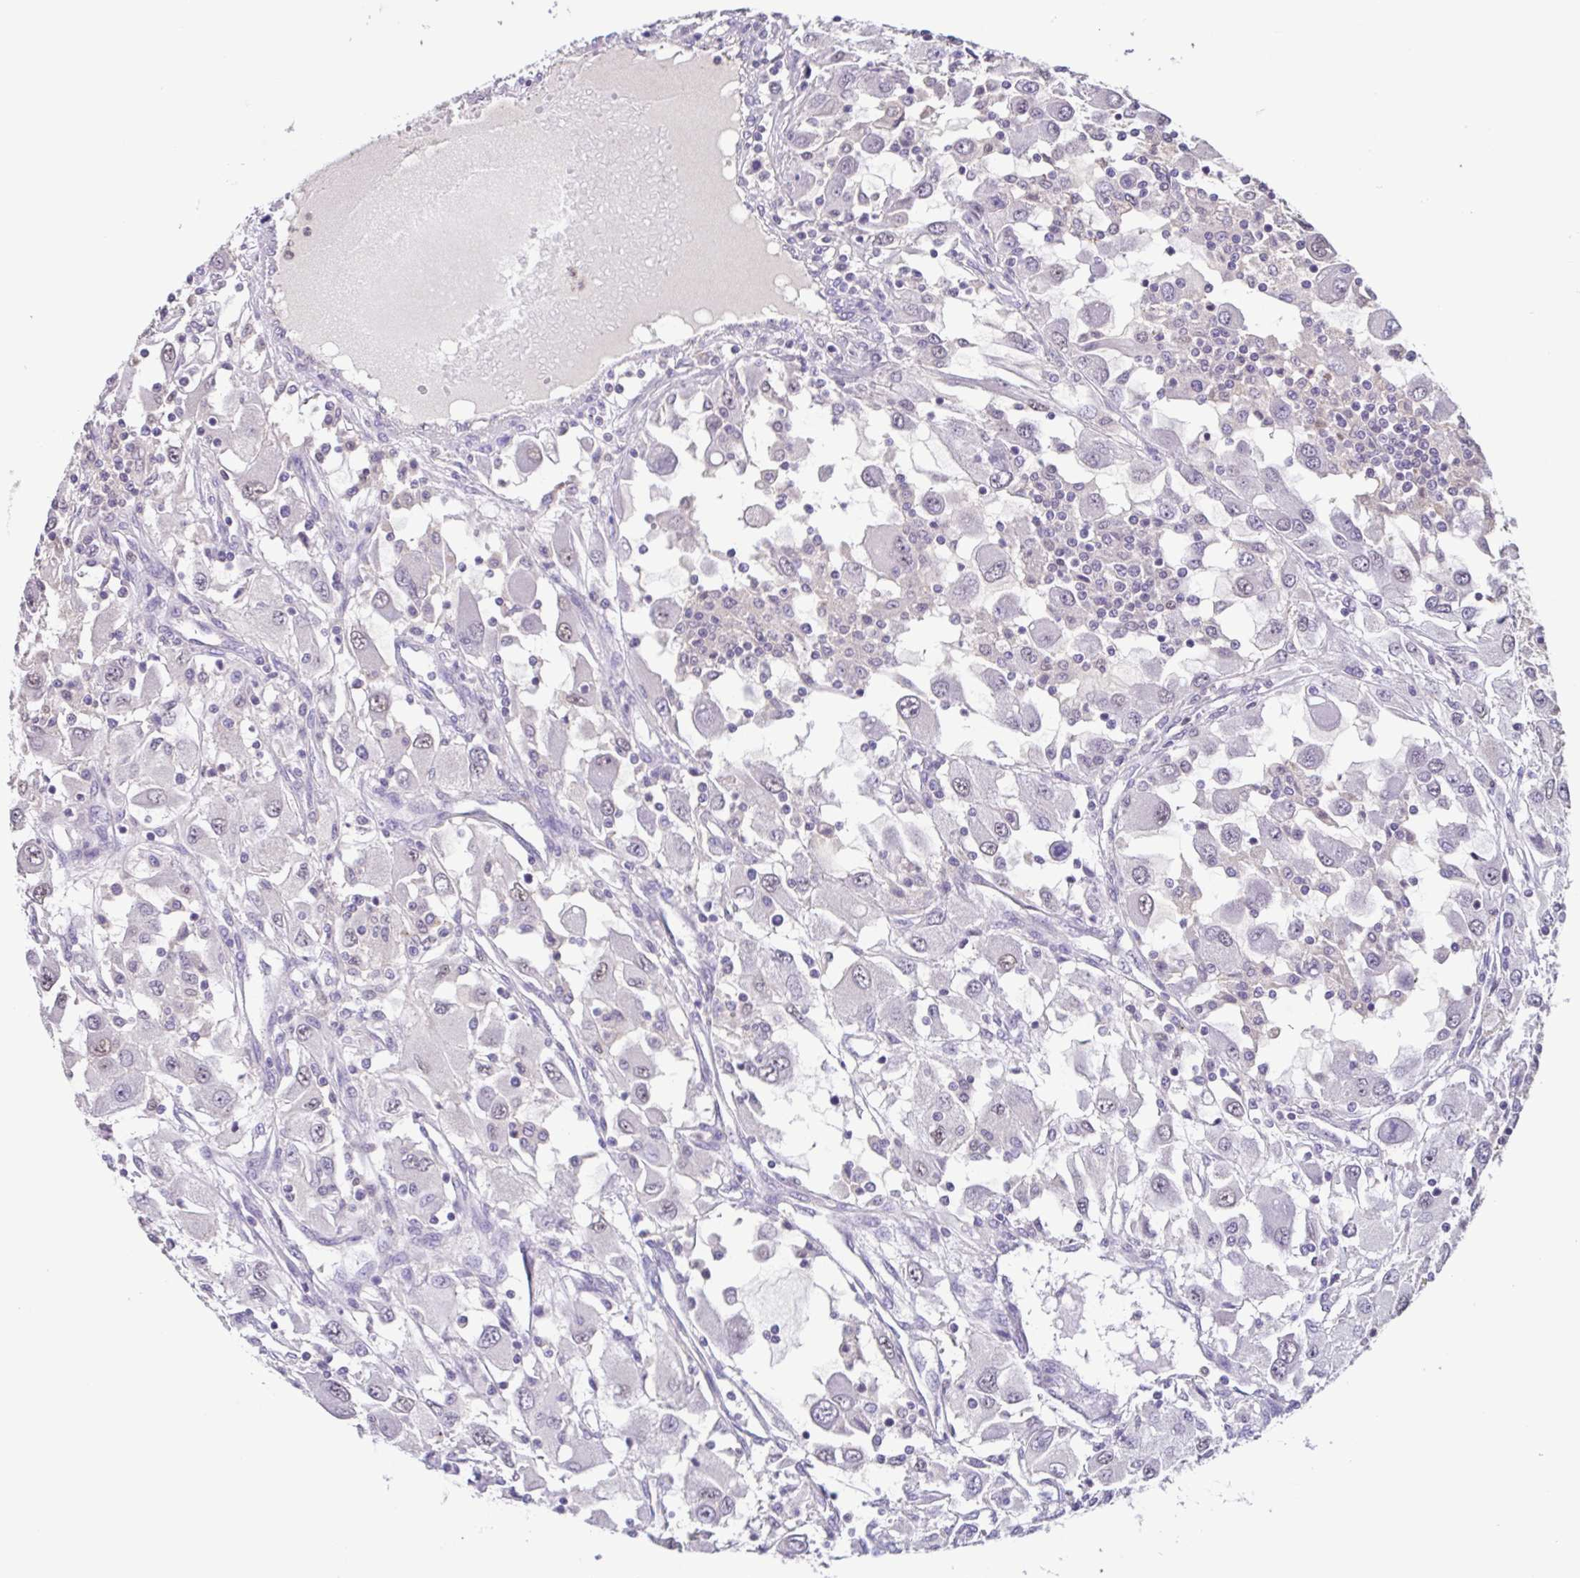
{"staining": {"intensity": "negative", "quantity": "none", "location": "none"}, "tissue": "renal cancer", "cell_type": "Tumor cells", "image_type": "cancer", "snomed": [{"axis": "morphology", "description": "Adenocarcinoma, NOS"}, {"axis": "topography", "description": "Kidney"}], "caption": "High power microscopy micrograph of an immunohistochemistry (IHC) histopathology image of renal cancer, revealing no significant expression in tumor cells.", "gene": "ACTRT3", "patient": {"sex": "female", "age": 67}}